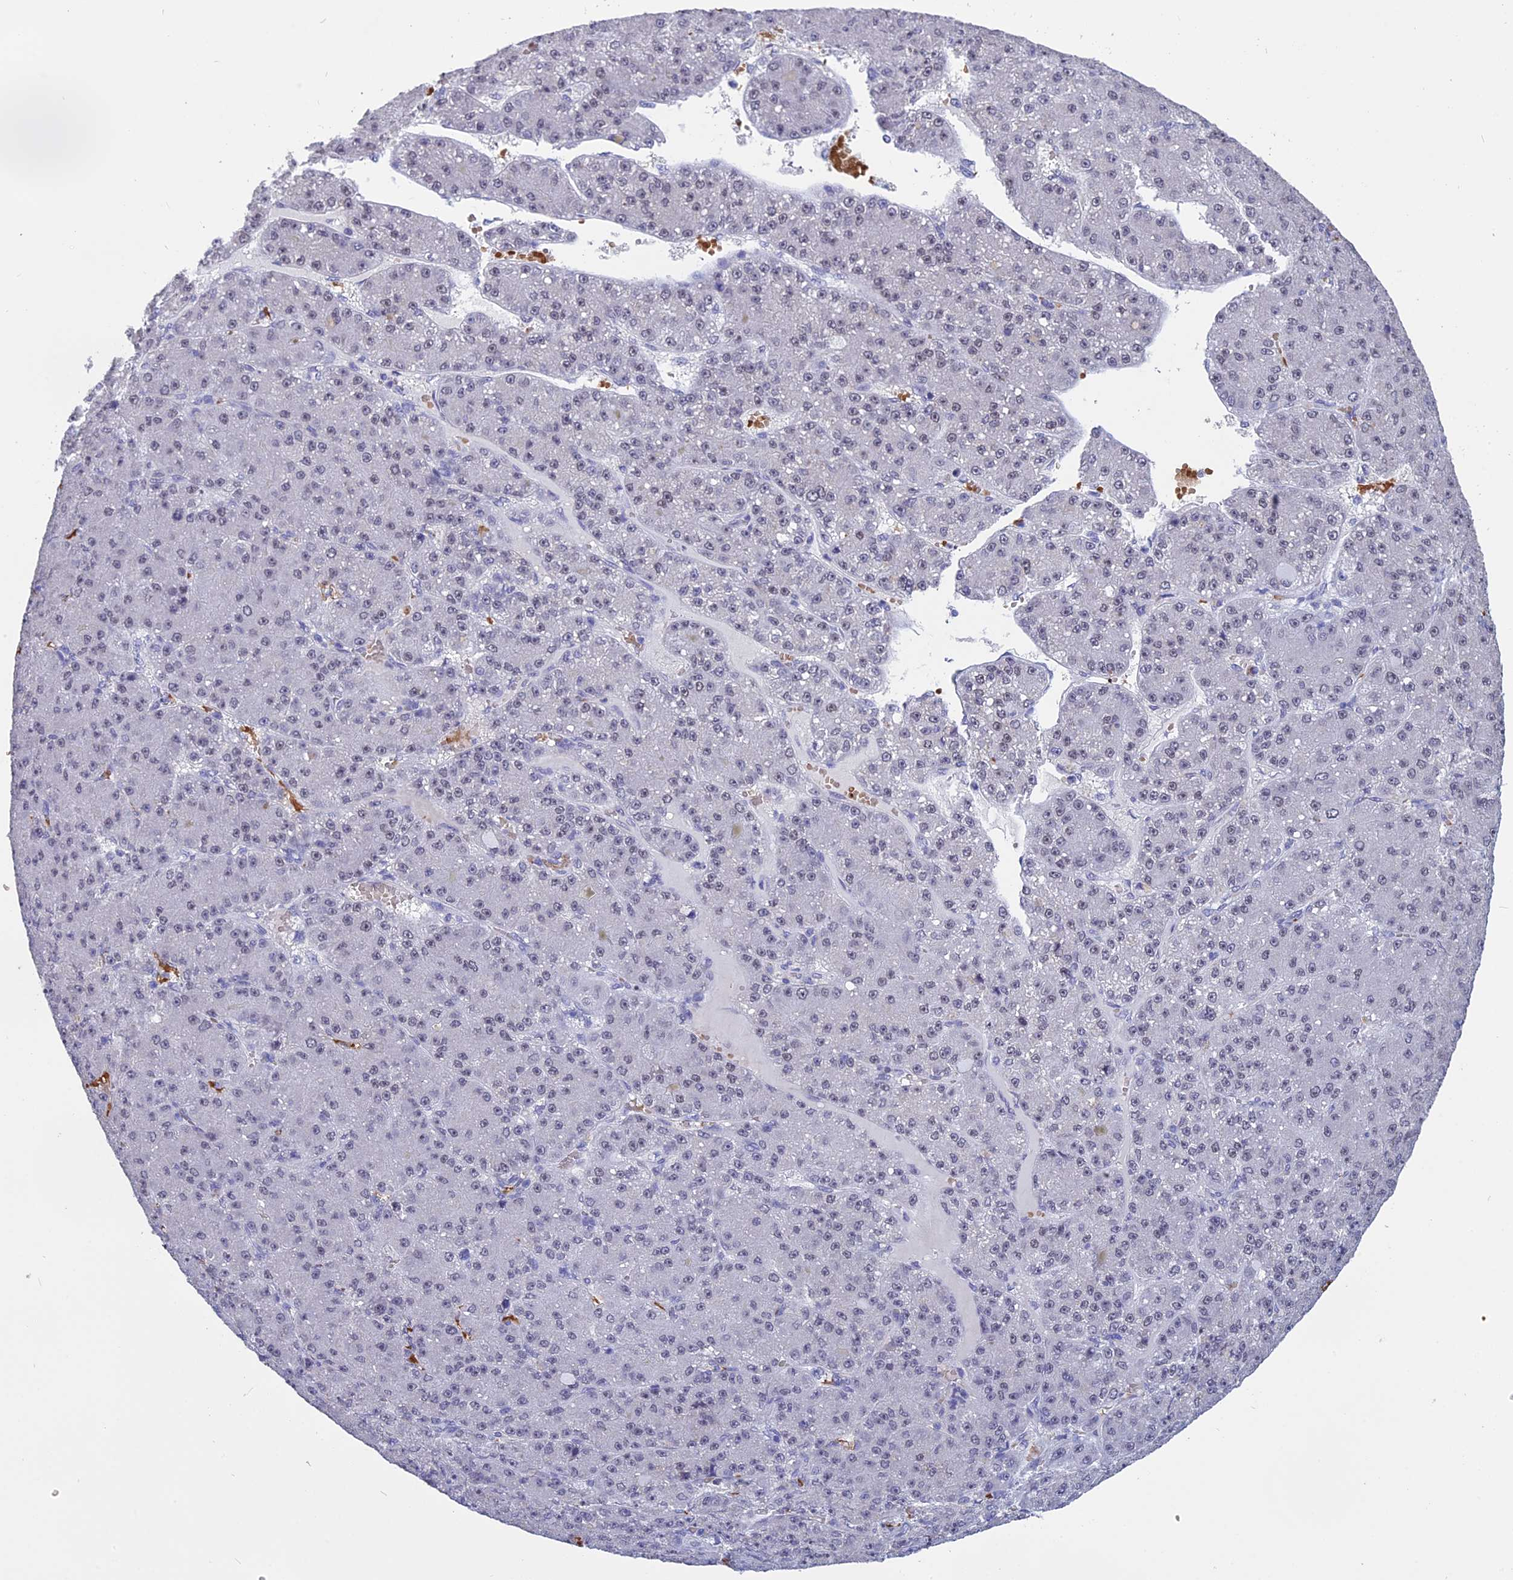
{"staining": {"intensity": "negative", "quantity": "none", "location": "none"}, "tissue": "liver cancer", "cell_type": "Tumor cells", "image_type": "cancer", "snomed": [{"axis": "morphology", "description": "Carcinoma, Hepatocellular, NOS"}, {"axis": "topography", "description": "Liver"}], "caption": "Tumor cells show no significant protein staining in liver hepatocellular carcinoma. (Brightfield microscopy of DAB (3,3'-diaminobenzidine) IHC at high magnification).", "gene": "KNOP1", "patient": {"sex": "male", "age": 67}}